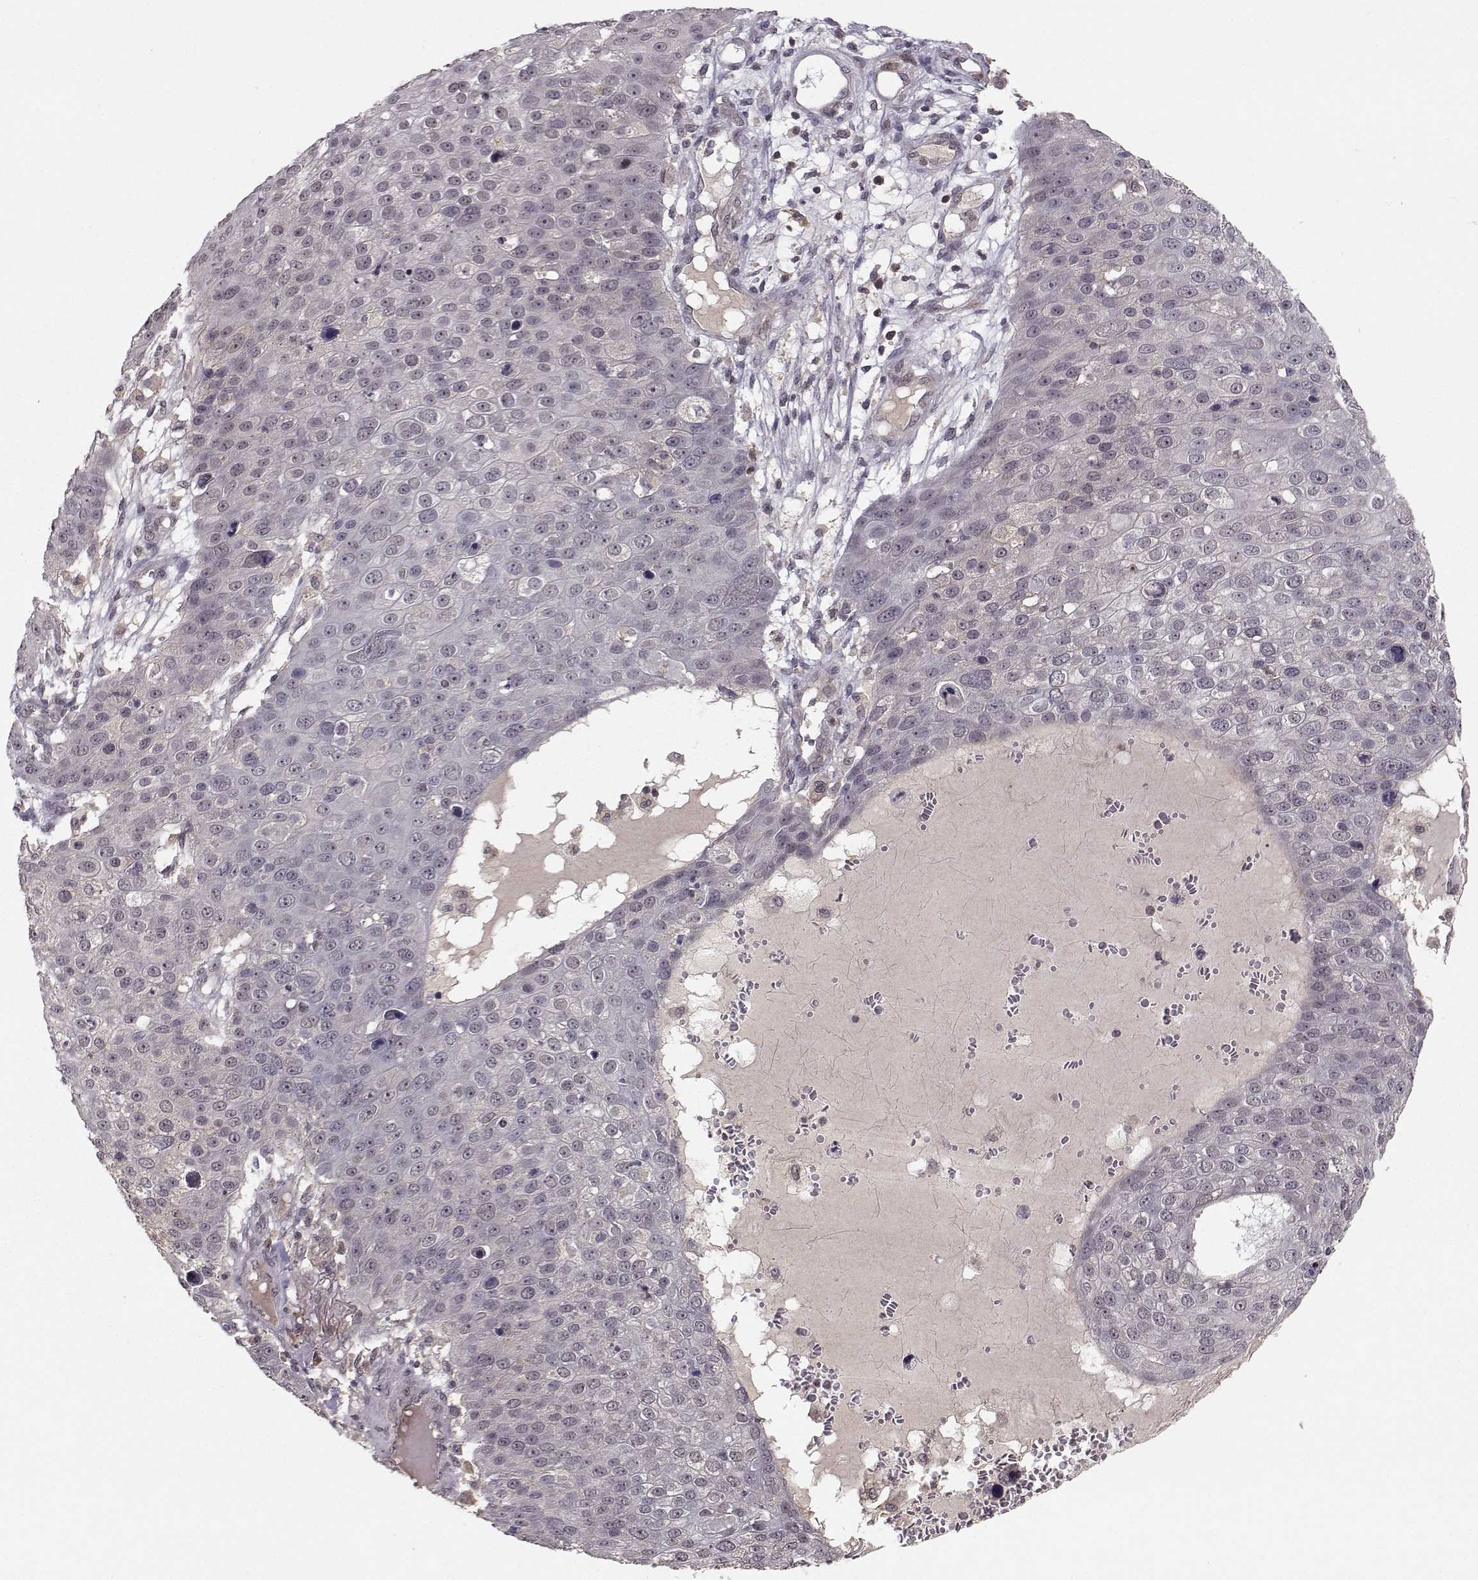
{"staining": {"intensity": "negative", "quantity": "none", "location": "none"}, "tissue": "skin cancer", "cell_type": "Tumor cells", "image_type": "cancer", "snomed": [{"axis": "morphology", "description": "Squamous cell carcinoma, NOS"}, {"axis": "topography", "description": "Skin"}], "caption": "This is an IHC photomicrograph of skin squamous cell carcinoma. There is no positivity in tumor cells.", "gene": "PLEKHG3", "patient": {"sex": "male", "age": 71}}